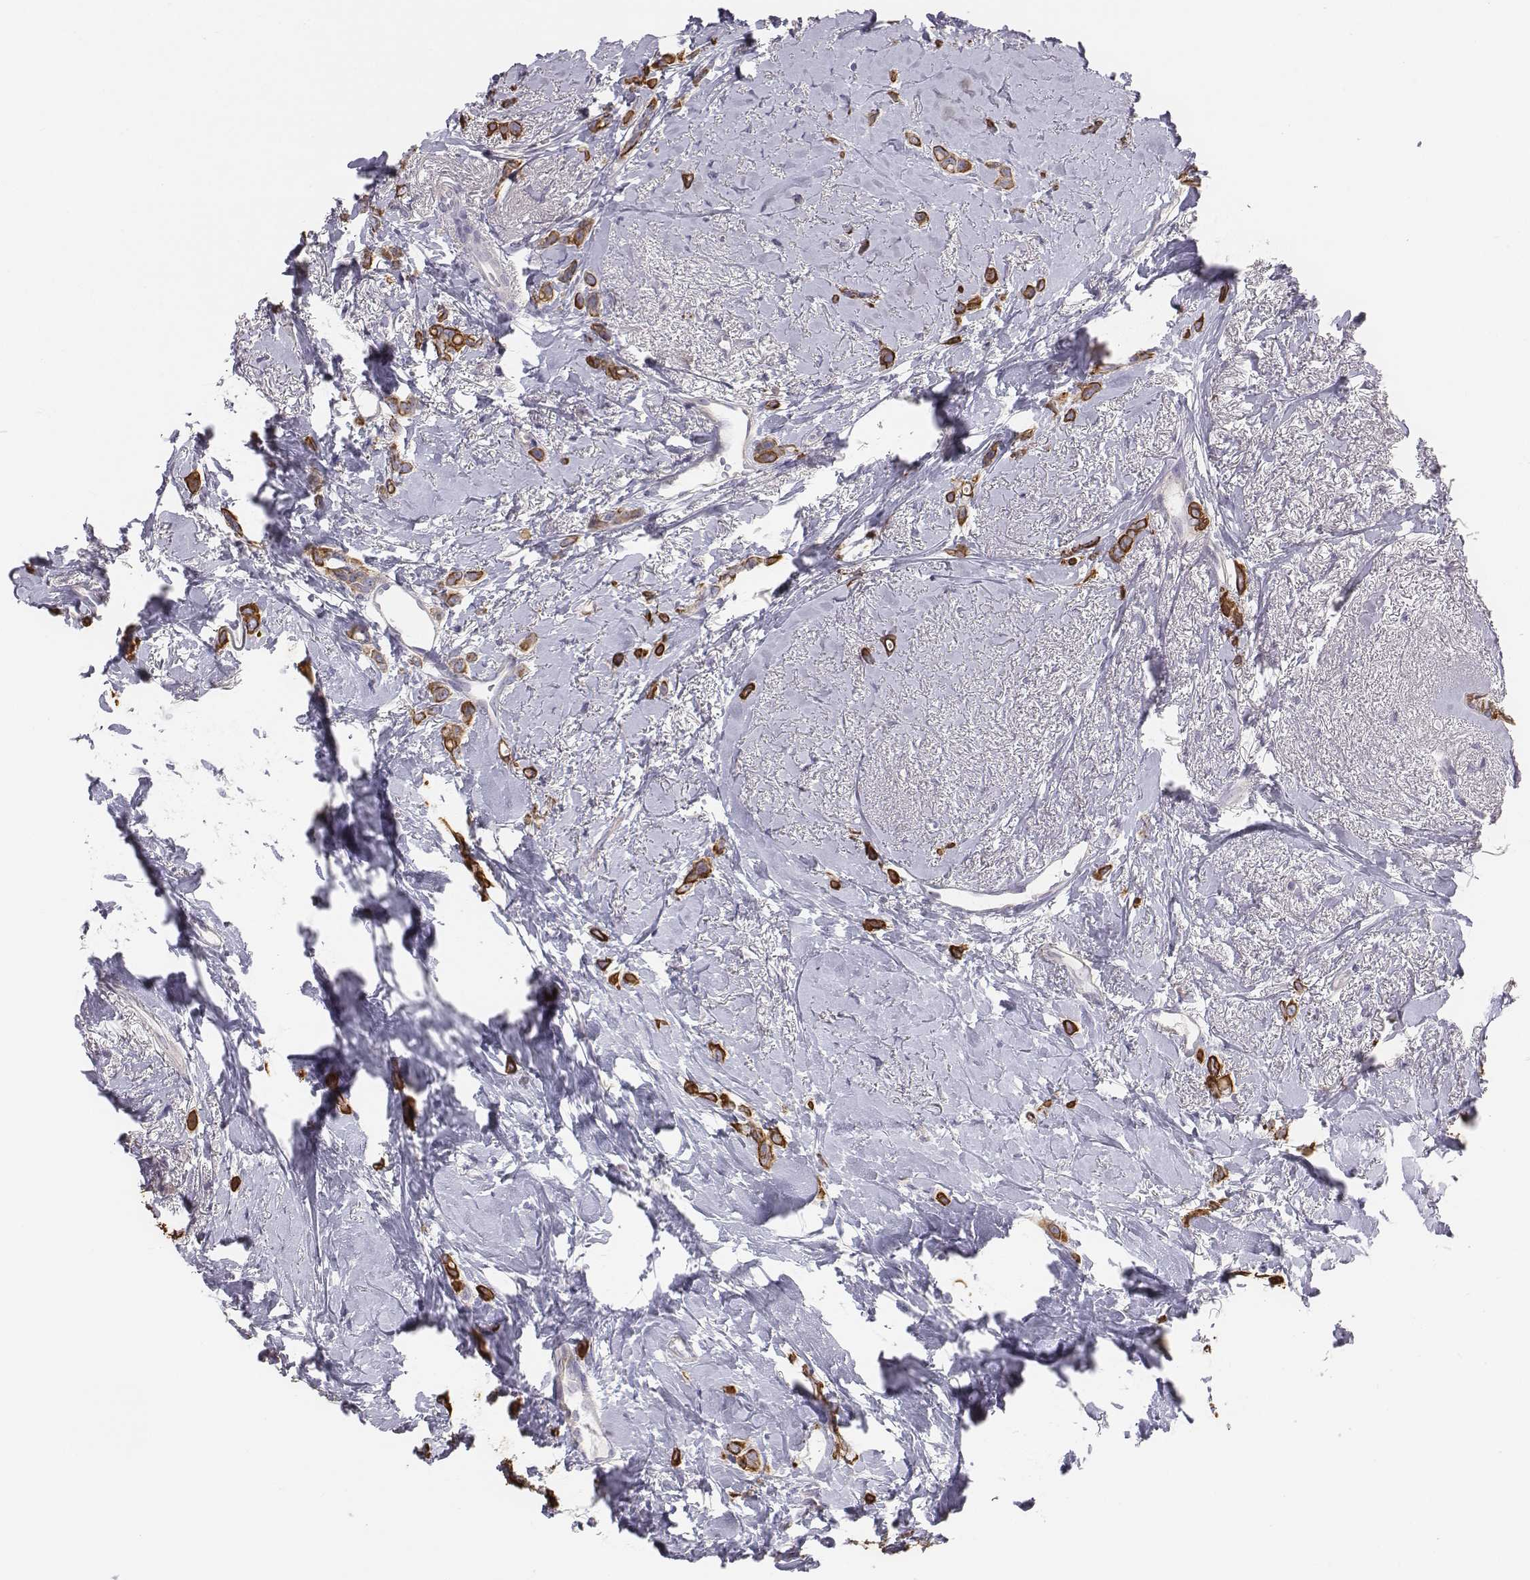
{"staining": {"intensity": "strong", "quantity": ">75%", "location": "cytoplasmic/membranous"}, "tissue": "breast cancer", "cell_type": "Tumor cells", "image_type": "cancer", "snomed": [{"axis": "morphology", "description": "Lobular carcinoma"}, {"axis": "topography", "description": "Breast"}], "caption": "Lobular carcinoma (breast) stained with DAB immunohistochemistry reveals high levels of strong cytoplasmic/membranous expression in approximately >75% of tumor cells.", "gene": "CHST14", "patient": {"sex": "female", "age": 66}}